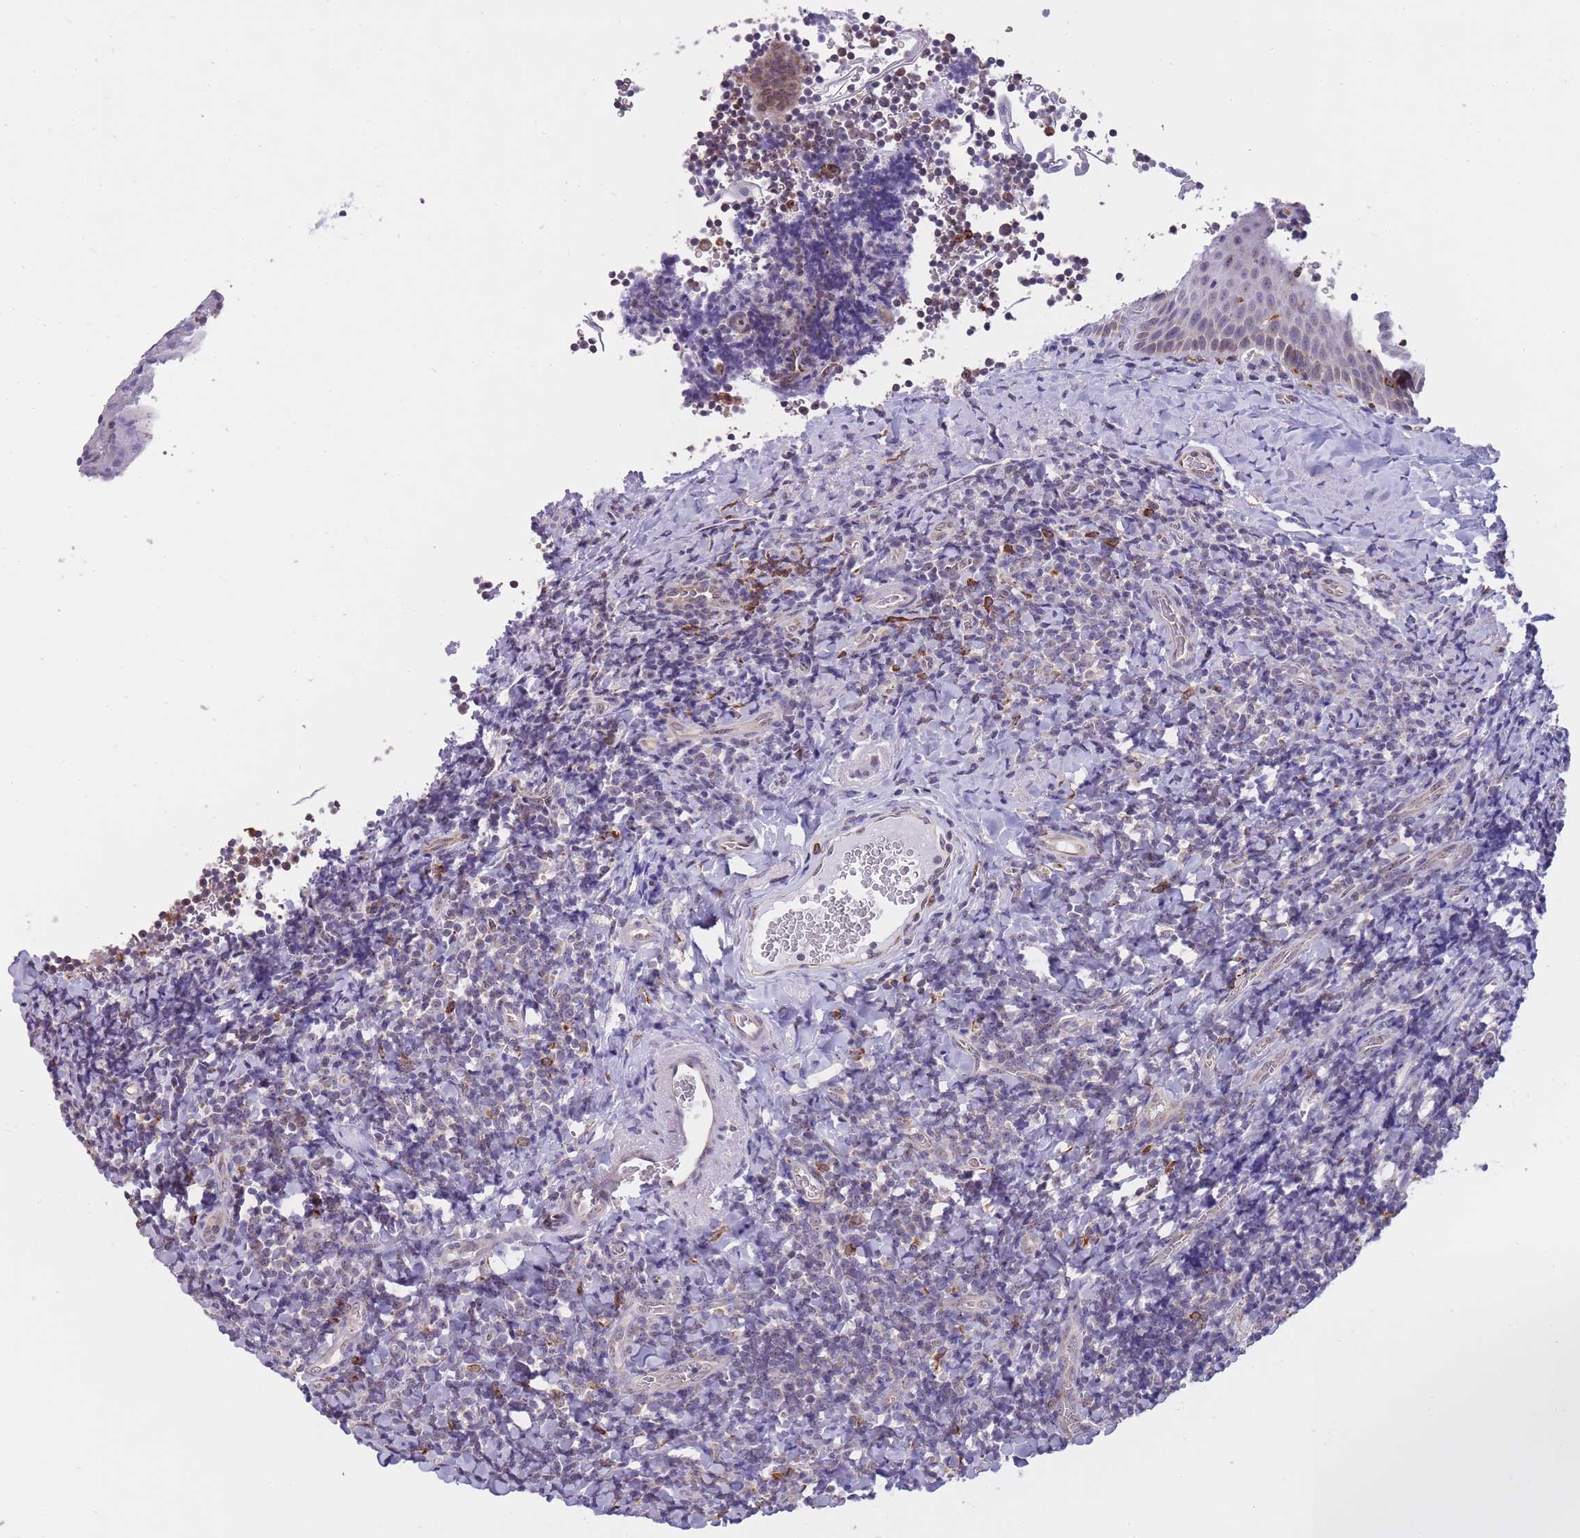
{"staining": {"intensity": "negative", "quantity": "none", "location": "none"}, "tissue": "tonsil", "cell_type": "Germinal center cells", "image_type": "normal", "snomed": [{"axis": "morphology", "description": "Normal tissue, NOS"}, {"axis": "topography", "description": "Tonsil"}], "caption": "Benign tonsil was stained to show a protein in brown. There is no significant staining in germinal center cells. (Stains: DAB immunohistochemistry (IHC) with hematoxylin counter stain, Microscopy: brightfield microscopy at high magnification).", "gene": "ZNF662", "patient": {"sex": "male", "age": 27}}